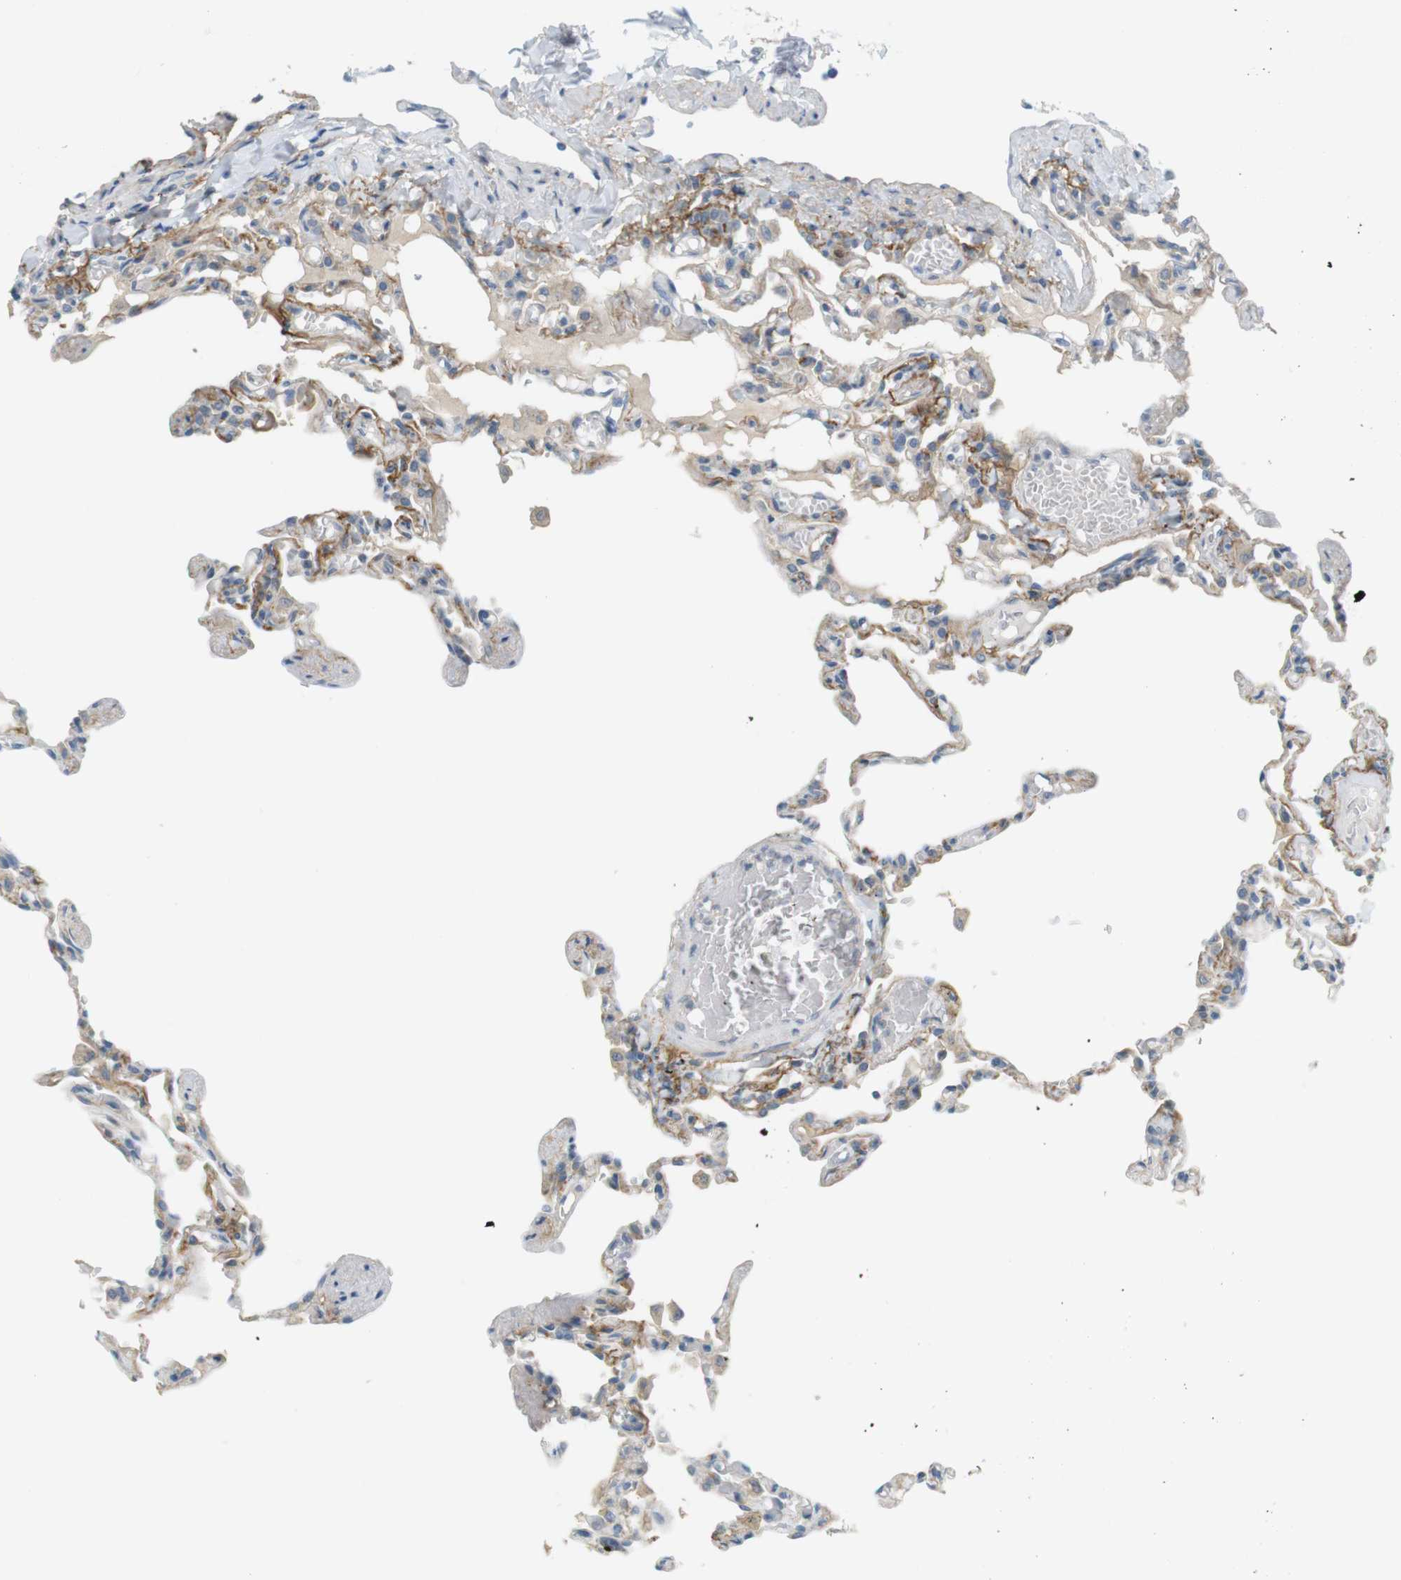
{"staining": {"intensity": "moderate", "quantity": ">75%", "location": "cytoplasmic/membranous"}, "tissue": "lung", "cell_type": "Alveolar cells", "image_type": "normal", "snomed": [{"axis": "morphology", "description": "Normal tissue, NOS"}, {"axis": "topography", "description": "Lung"}], "caption": "Immunohistochemical staining of normal lung exhibits medium levels of moderate cytoplasmic/membranous expression in approximately >75% of alveolar cells.", "gene": "UGT8", "patient": {"sex": "male", "age": 21}}